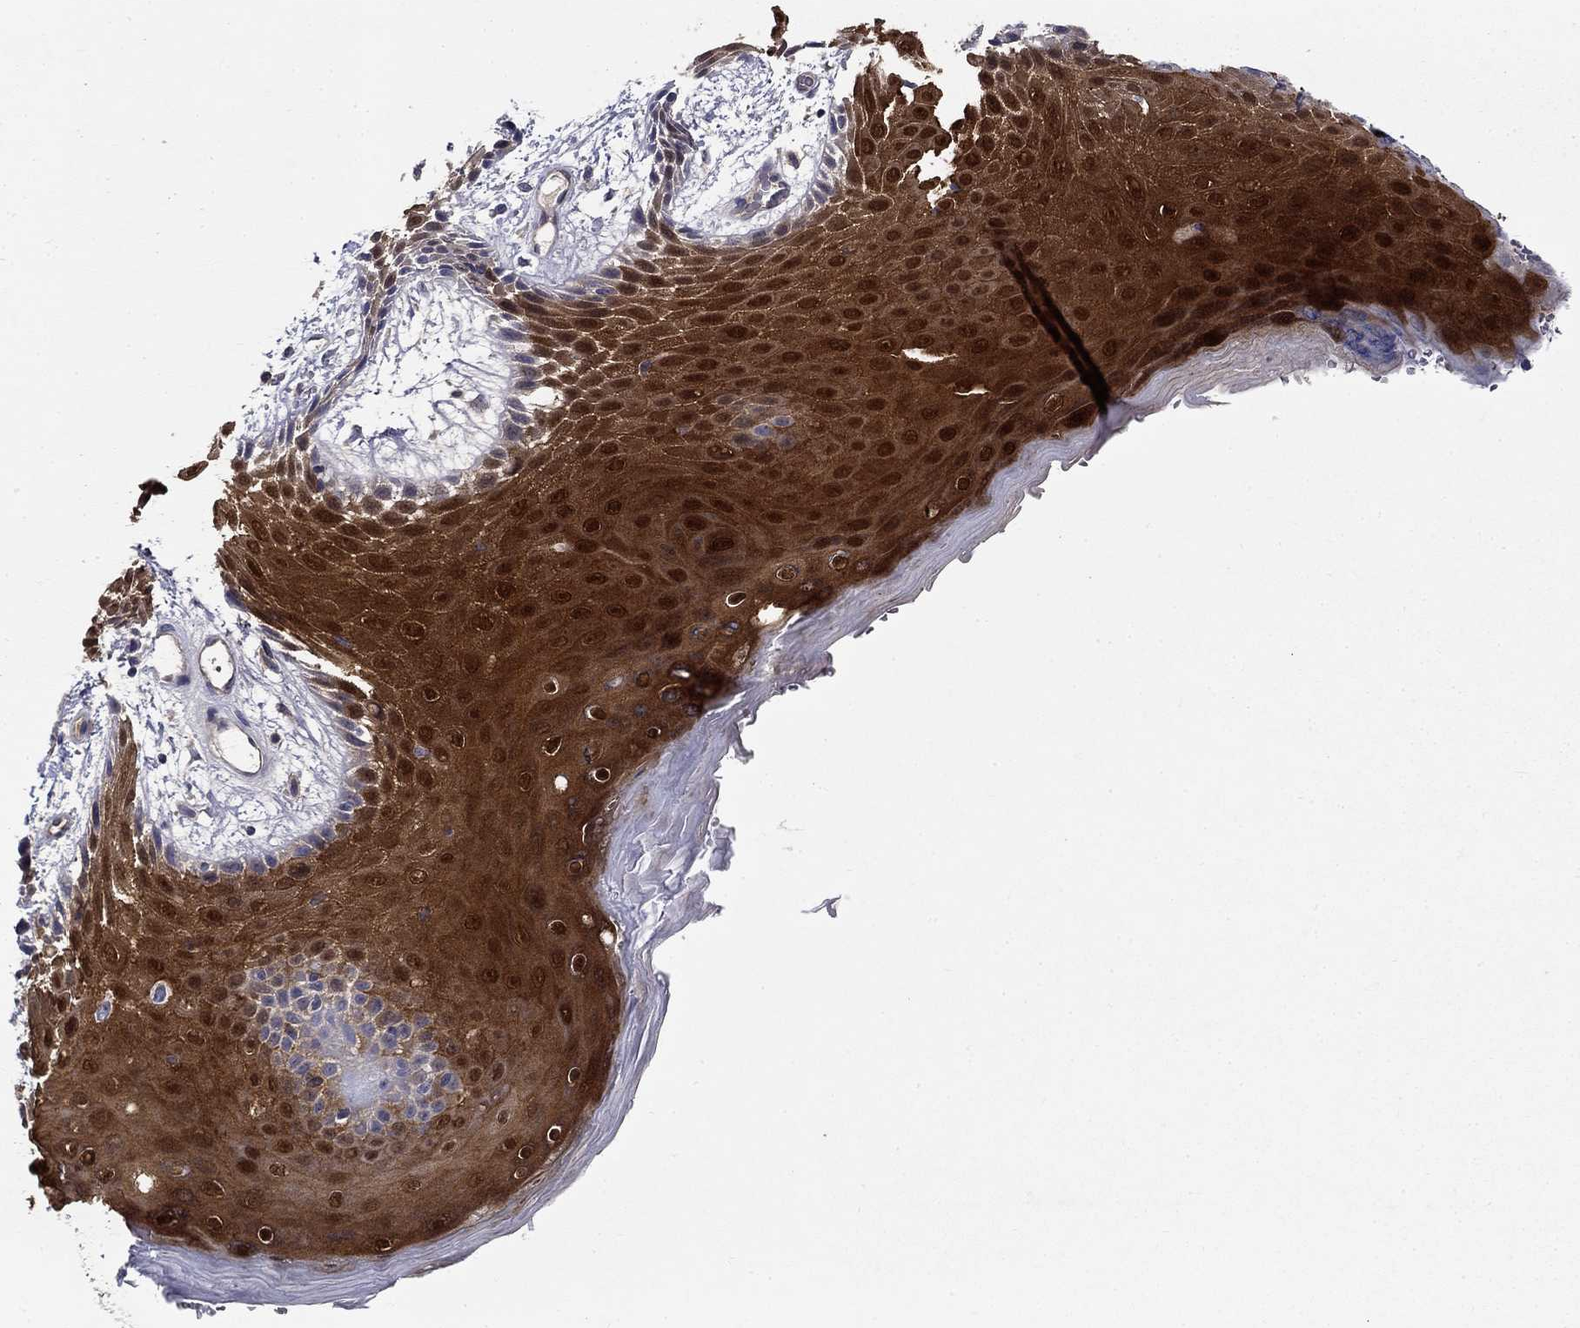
{"staining": {"intensity": "strong", "quantity": ">75%", "location": "cytoplasmic/membranous,nuclear"}, "tissue": "skin", "cell_type": "Epidermal cells", "image_type": "normal", "snomed": [{"axis": "morphology", "description": "Normal tissue, NOS"}, {"axis": "topography", "description": "Anal"}], "caption": "Protein expression analysis of normal human skin reveals strong cytoplasmic/membranous,nuclear positivity in about >75% of epidermal cells.", "gene": "GLTP", "patient": {"sex": "male", "age": 36}}